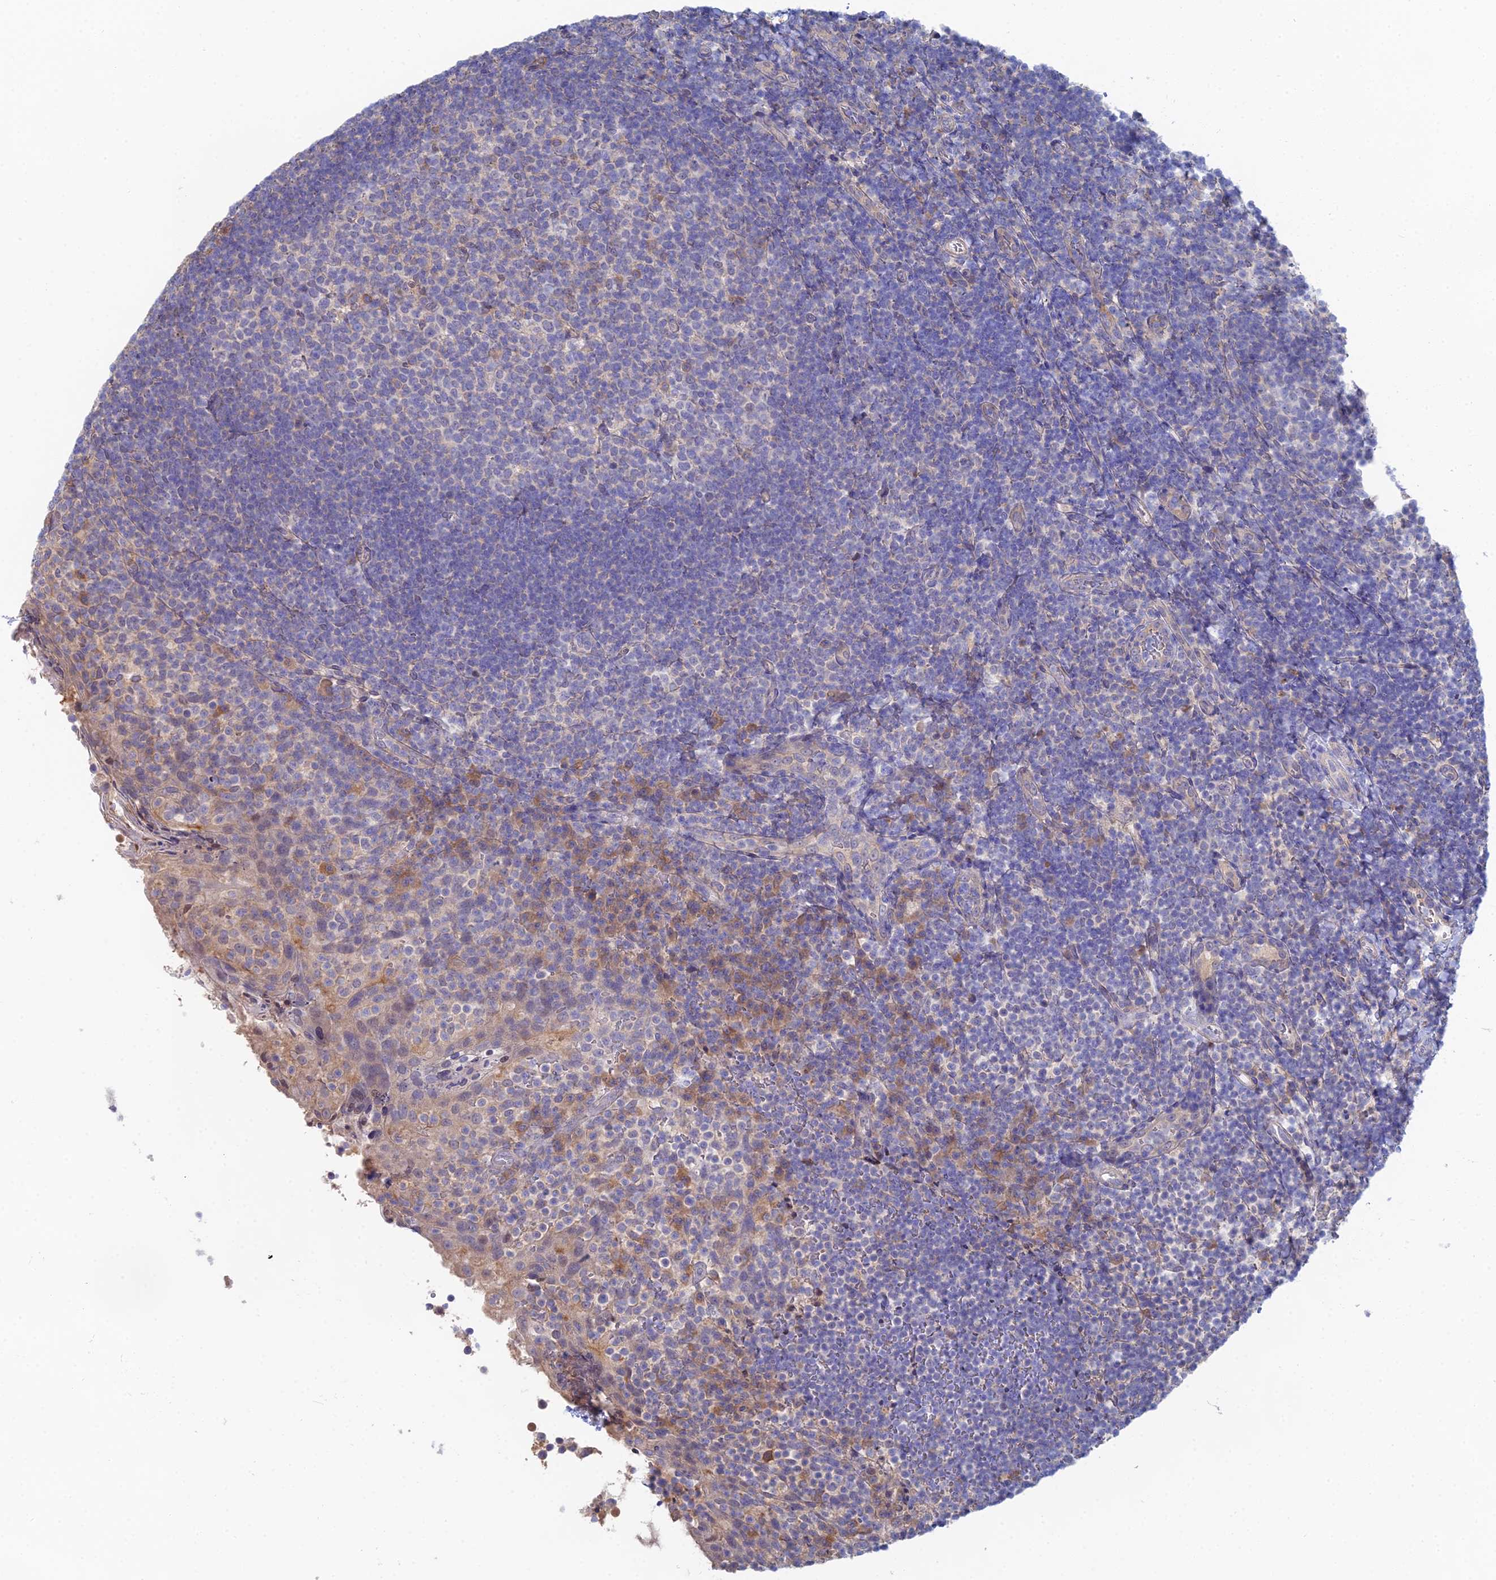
{"staining": {"intensity": "negative", "quantity": "none", "location": "none"}, "tissue": "tonsil", "cell_type": "Germinal center cells", "image_type": "normal", "snomed": [{"axis": "morphology", "description": "Normal tissue, NOS"}, {"axis": "topography", "description": "Tonsil"}], "caption": "Immunohistochemistry (IHC) micrograph of normal tonsil stained for a protein (brown), which demonstrates no staining in germinal center cells. (Immunohistochemistry (IHC), brightfield microscopy, high magnification).", "gene": "DNAH14", "patient": {"sex": "female", "age": 10}}